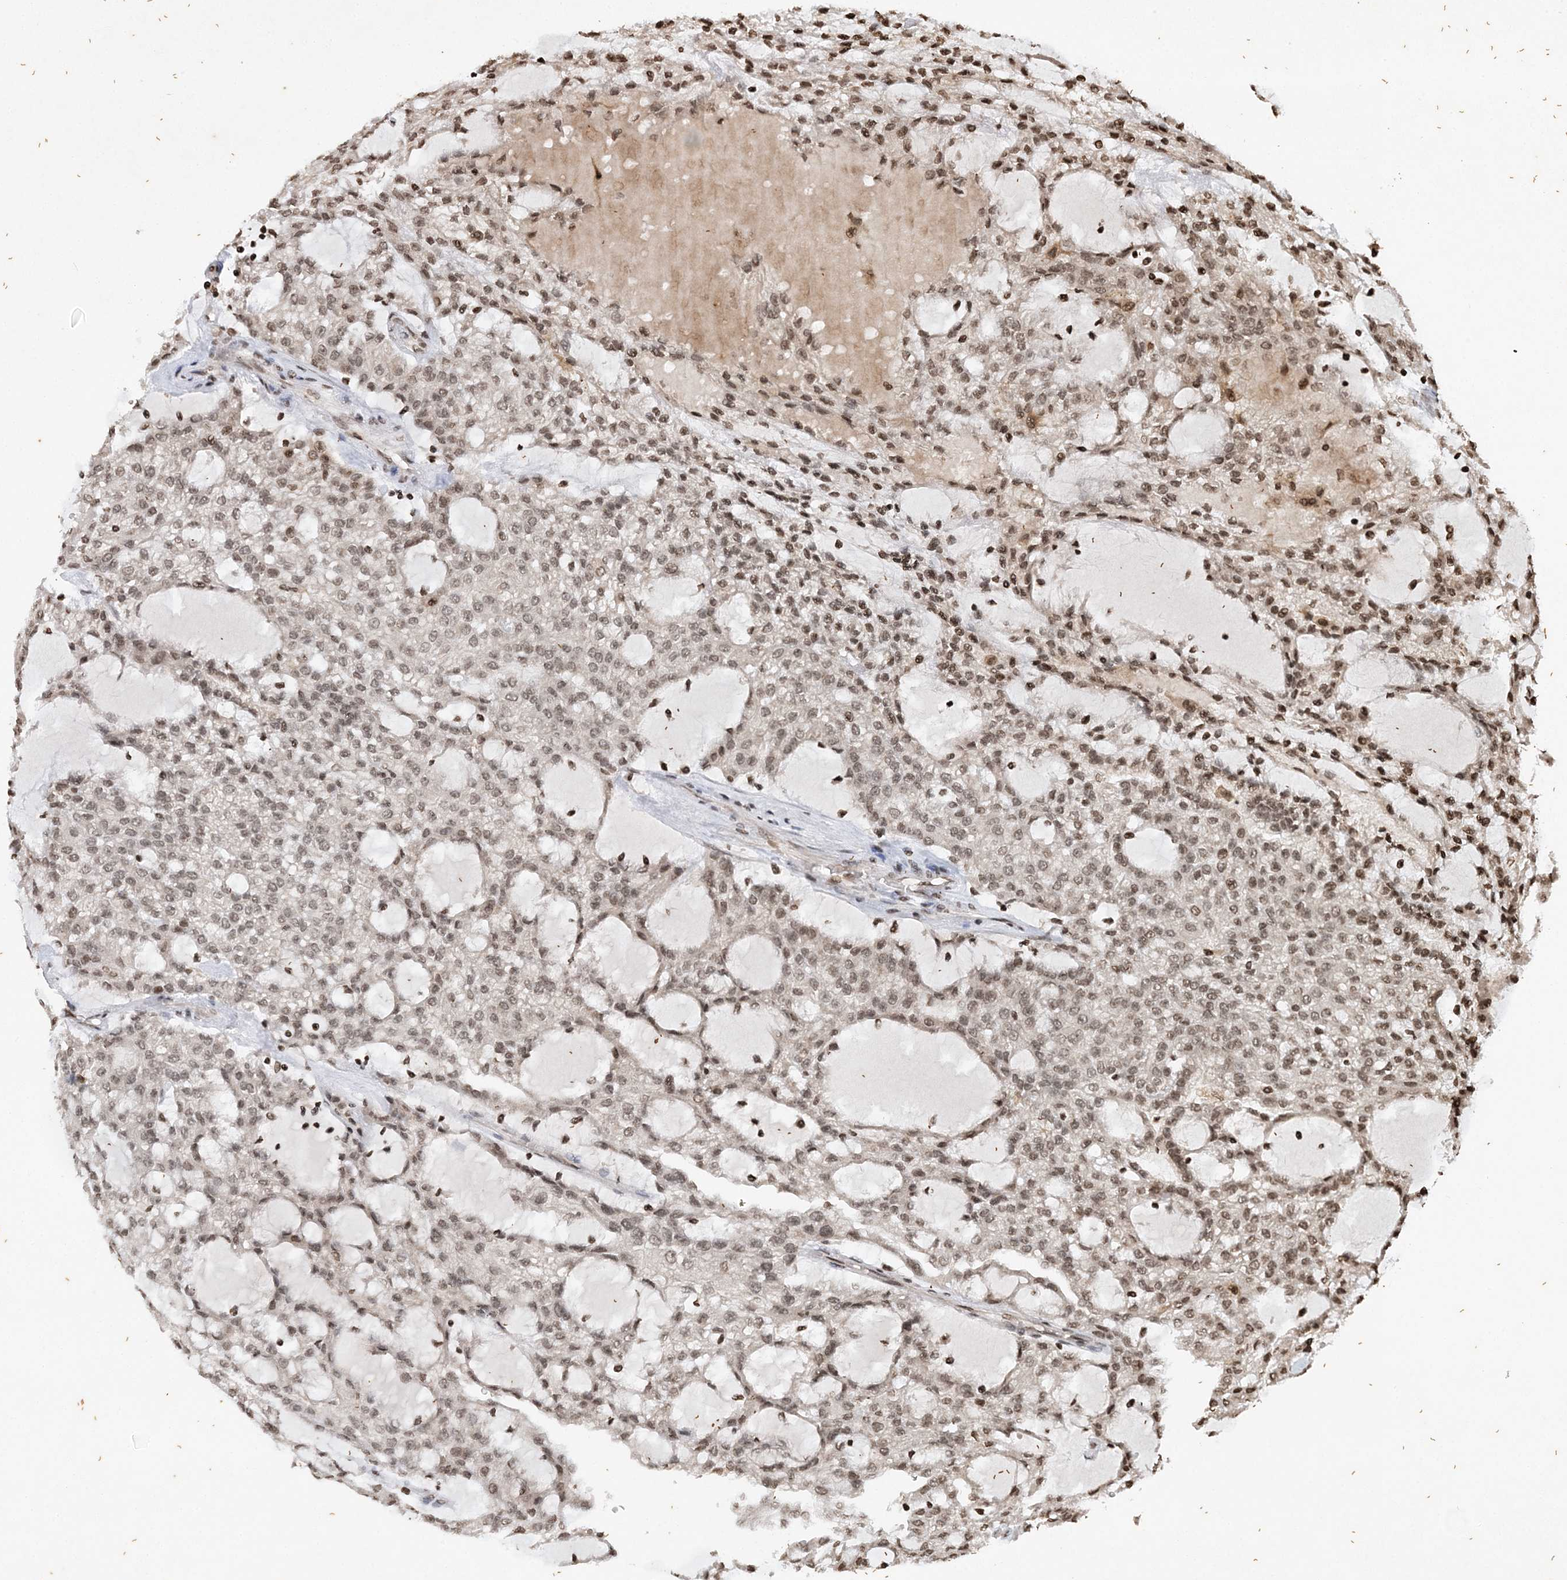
{"staining": {"intensity": "weak", "quantity": ">75%", "location": "nuclear"}, "tissue": "renal cancer", "cell_type": "Tumor cells", "image_type": "cancer", "snomed": [{"axis": "morphology", "description": "Adenocarcinoma, NOS"}, {"axis": "topography", "description": "Kidney"}], "caption": "Immunohistochemistry (DAB) staining of human renal adenocarcinoma reveals weak nuclear protein positivity in approximately >75% of tumor cells.", "gene": "NEDD9", "patient": {"sex": "male", "age": 63}}